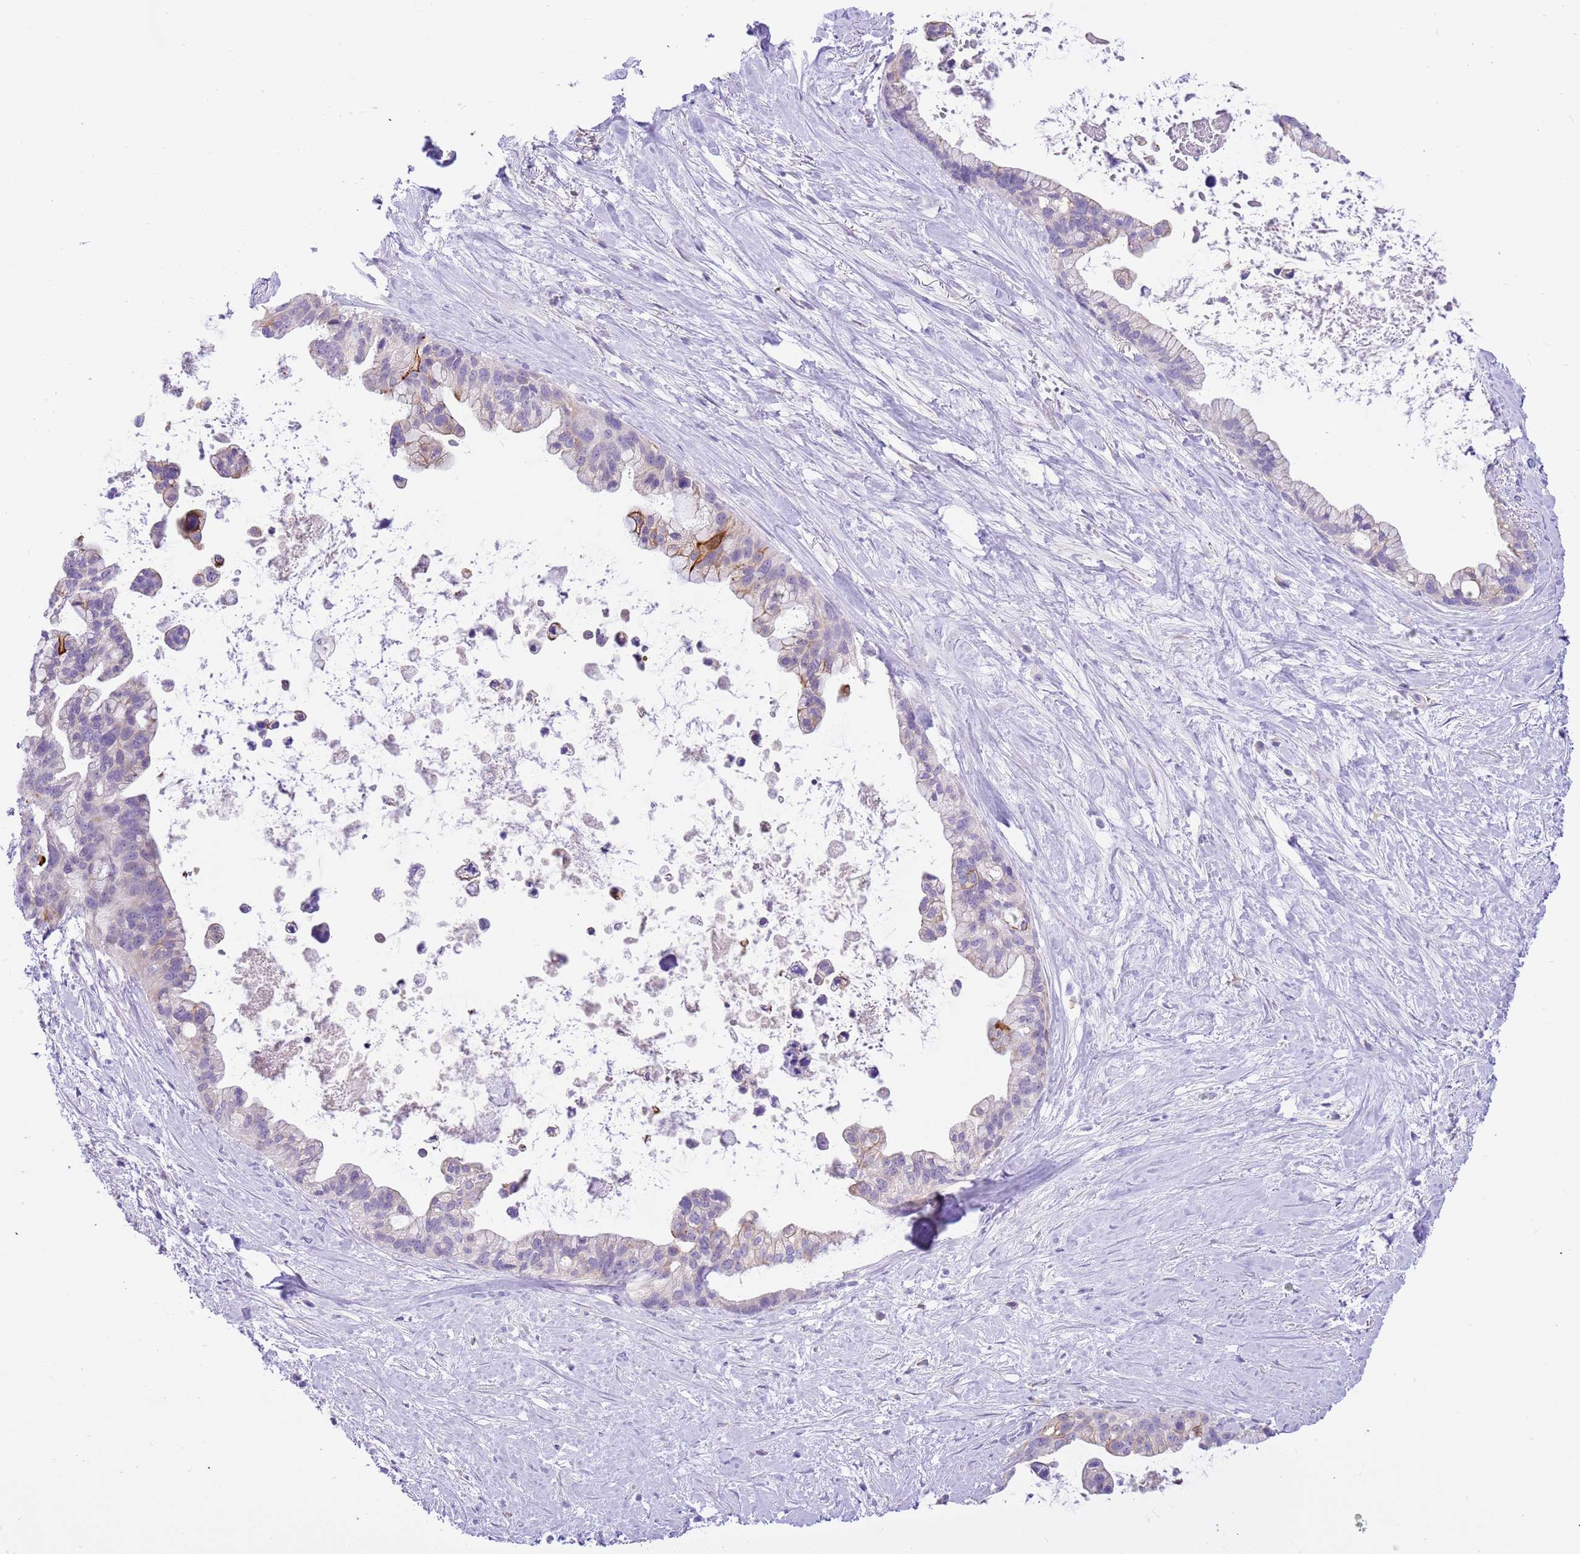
{"staining": {"intensity": "moderate", "quantity": "<25%", "location": "cytoplasmic/membranous"}, "tissue": "pancreatic cancer", "cell_type": "Tumor cells", "image_type": "cancer", "snomed": [{"axis": "morphology", "description": "Adenocarcinoma, NOS"}, {"axis": "topography", "description": "Pancreas"}], "caption": "Moderate cytoplasmic/membranous staining is present in about <25% of tumor cells in pancreatic cancer.", "gene": "R3HDM4", "patient": {"sex": "female", "age": 83}}